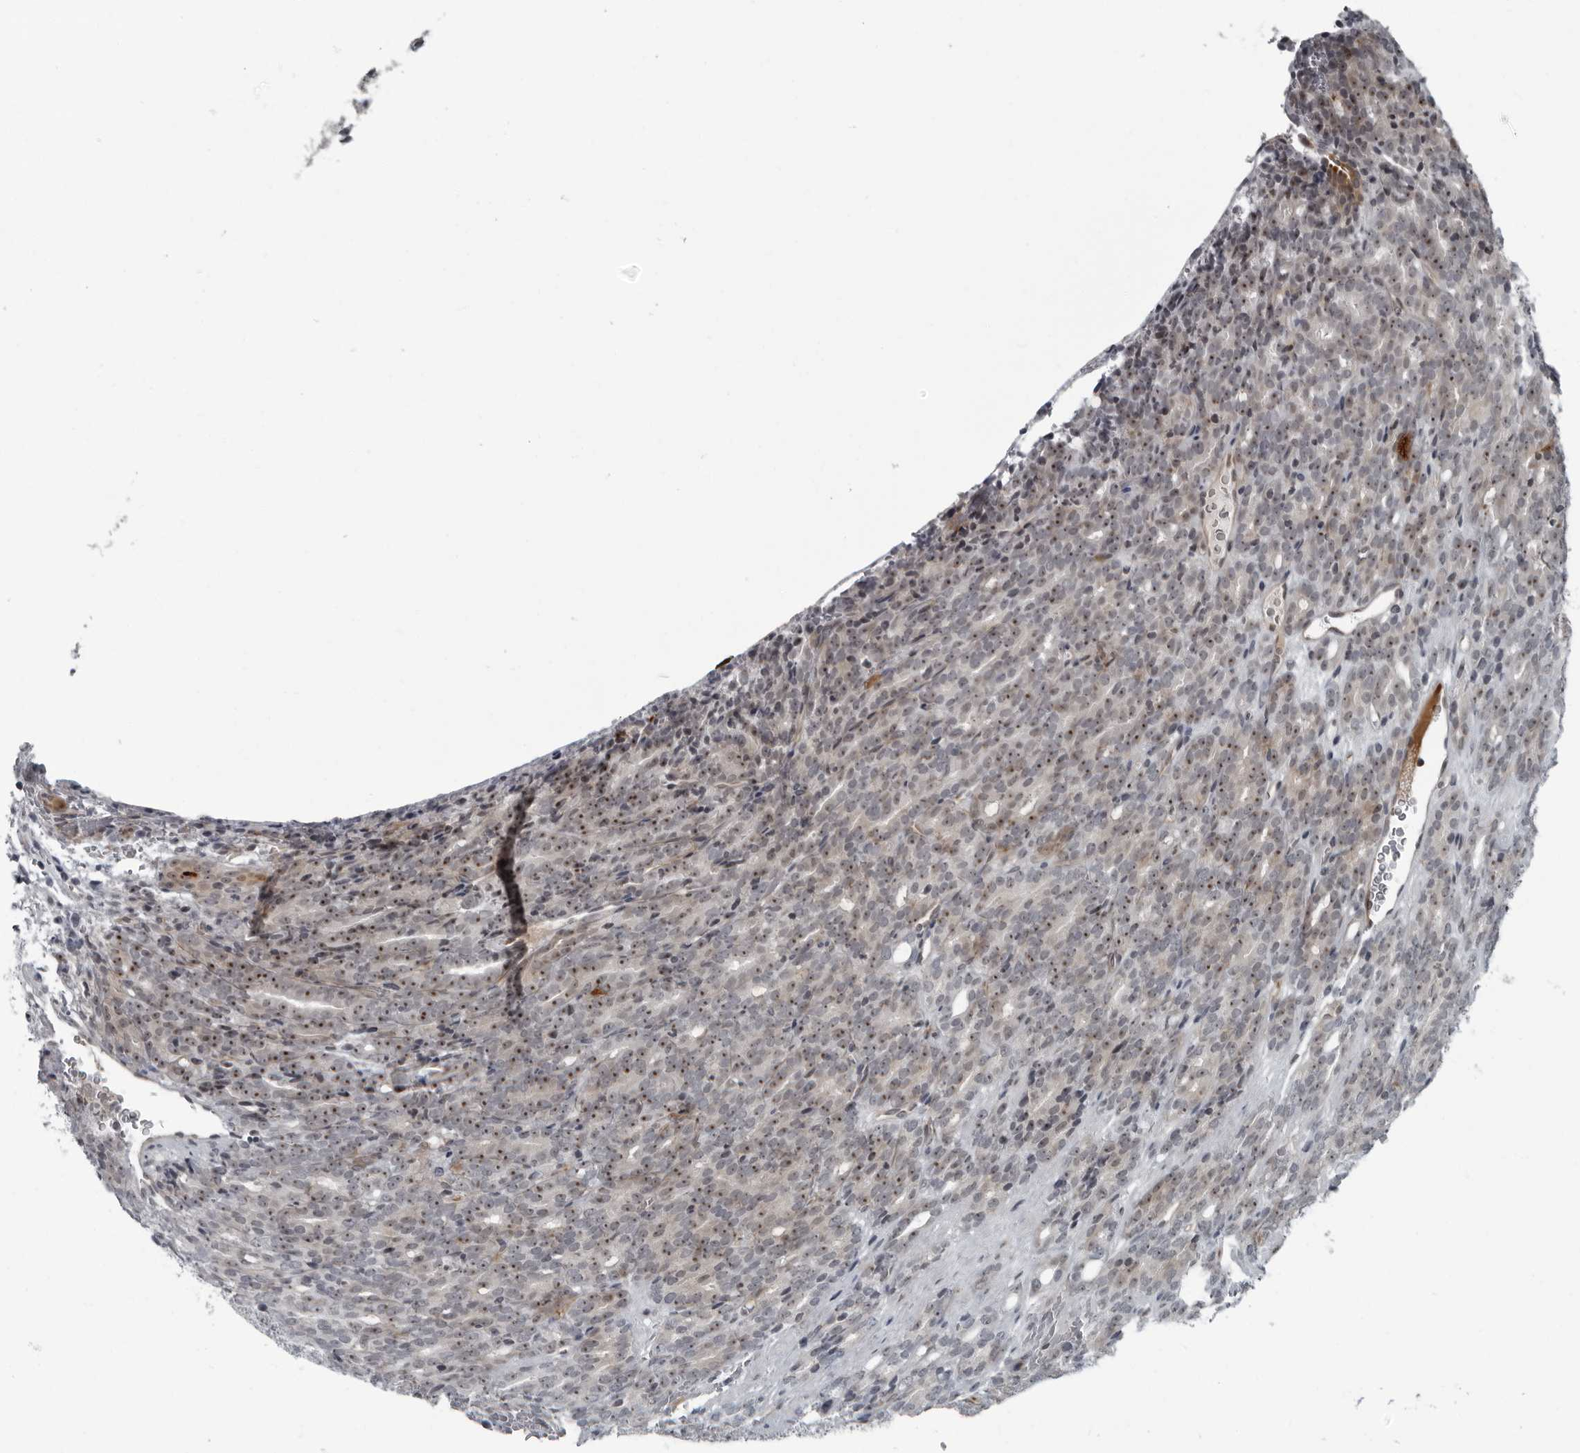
{"staining": {"intensity": "moderate", "quantity": ">75%", "location": "nuclear"}, "tissue": "prostate cancer", "cell_type": "Tumor cells", "image_type": "cancer", "snomed": [{"axis": "morphology", "description": "Adenocarcinoma, High grade"}, {"axis": "topography", "description": "Prostate"}], "caption": "IHC photomicrograph of high-grade adenocarcinoma (prostate) stained for a protein (brown), which exhibits medium levels of moderate nuclear expression in about >75% of tumor cells.", "gene": "FAM102B", "patient": {"sex": "male", "age": 62}}